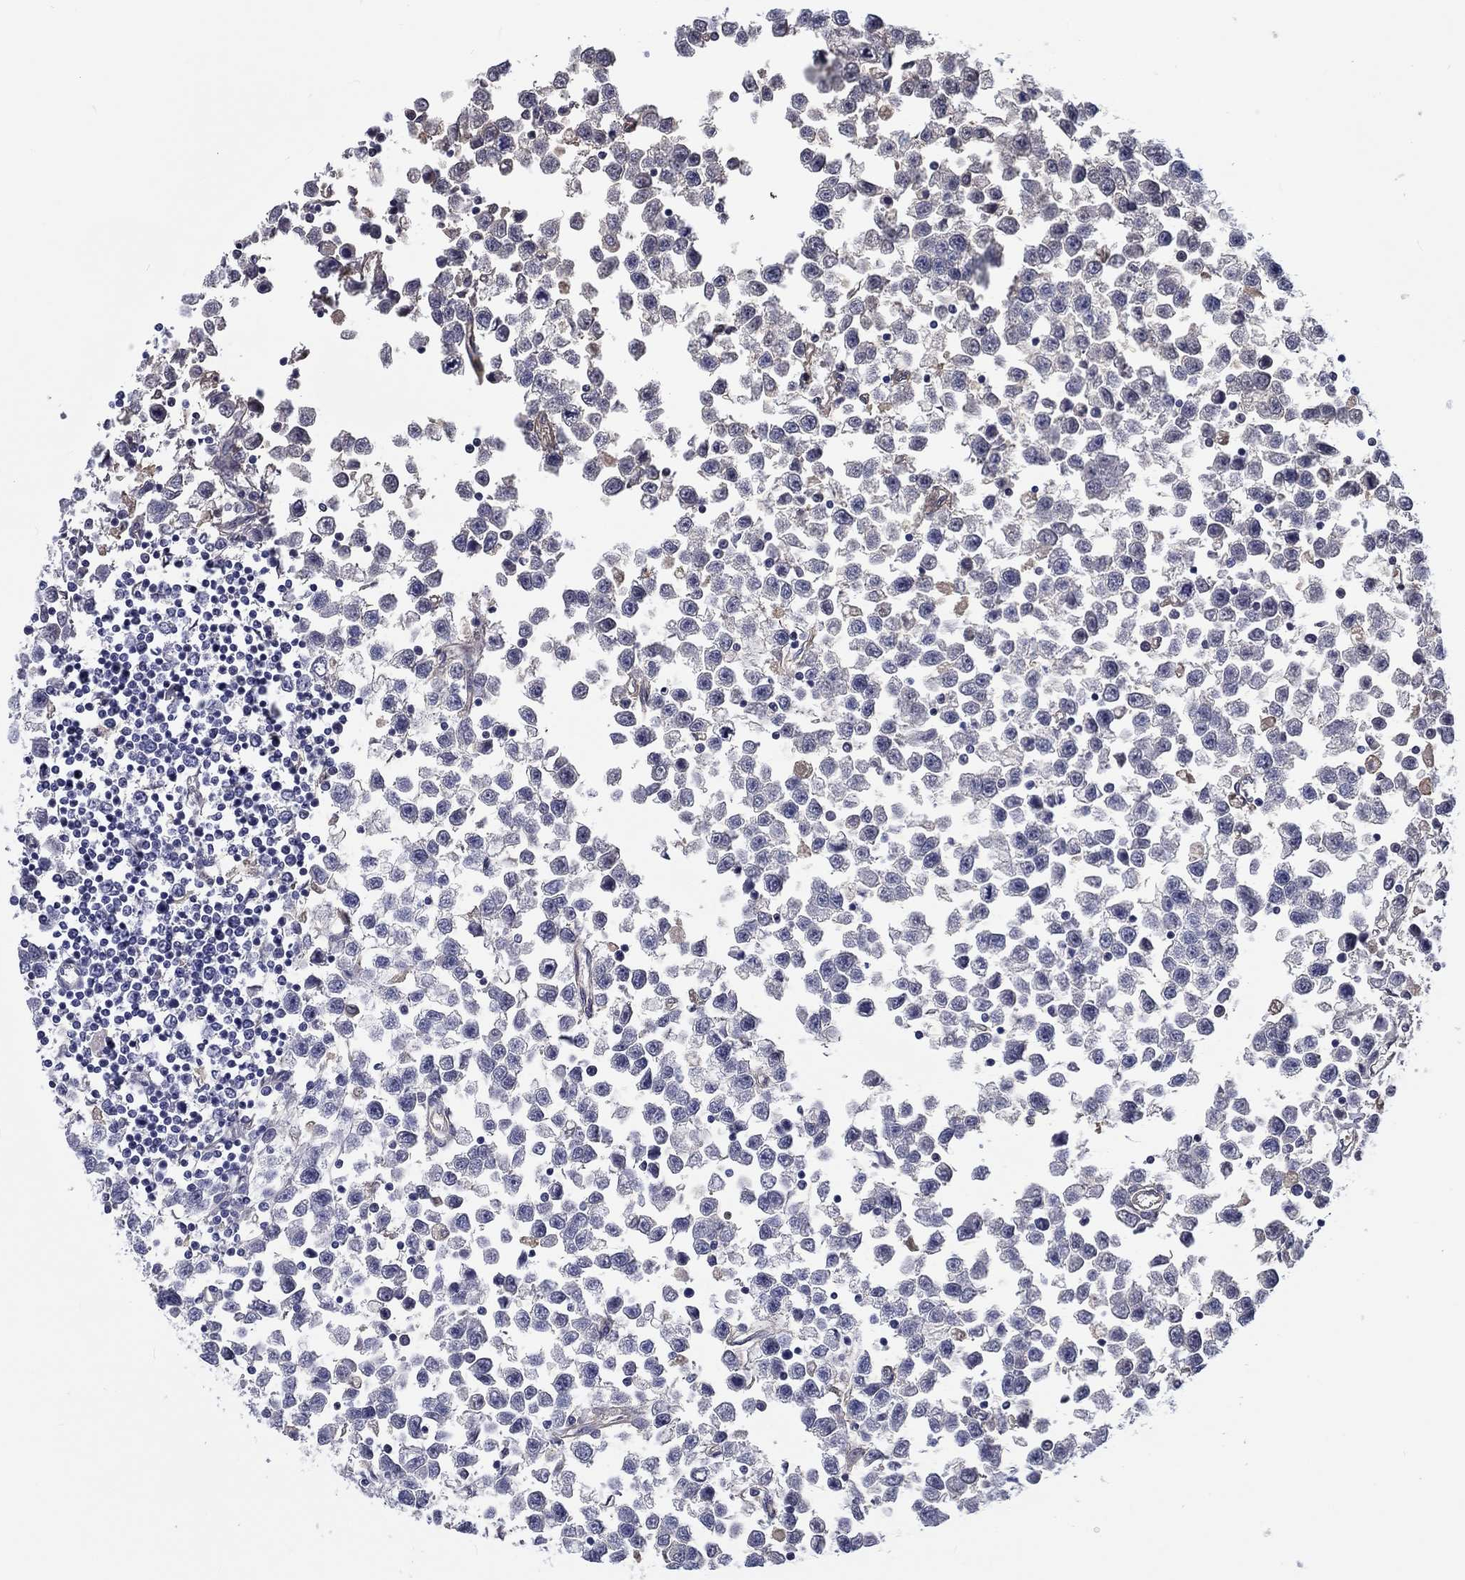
{"staining": {"intensity": "negative", "quantity": "none", "location": "none"}, "tissue": "testis cancer", "cell_type": "Tumor cells", "image_type": "cancer", "snomed": [{"axis": "morphology", "description": "Seminoma, NOS"}, {"axis": "topography", "description": "Testis"}], "caption": "DAB immunohistochemical staining of testis seminoma exhibits no significant staining in tumor cells.", "gene": "CDY2B", "patient": {"sex": "male", "age": 34}}